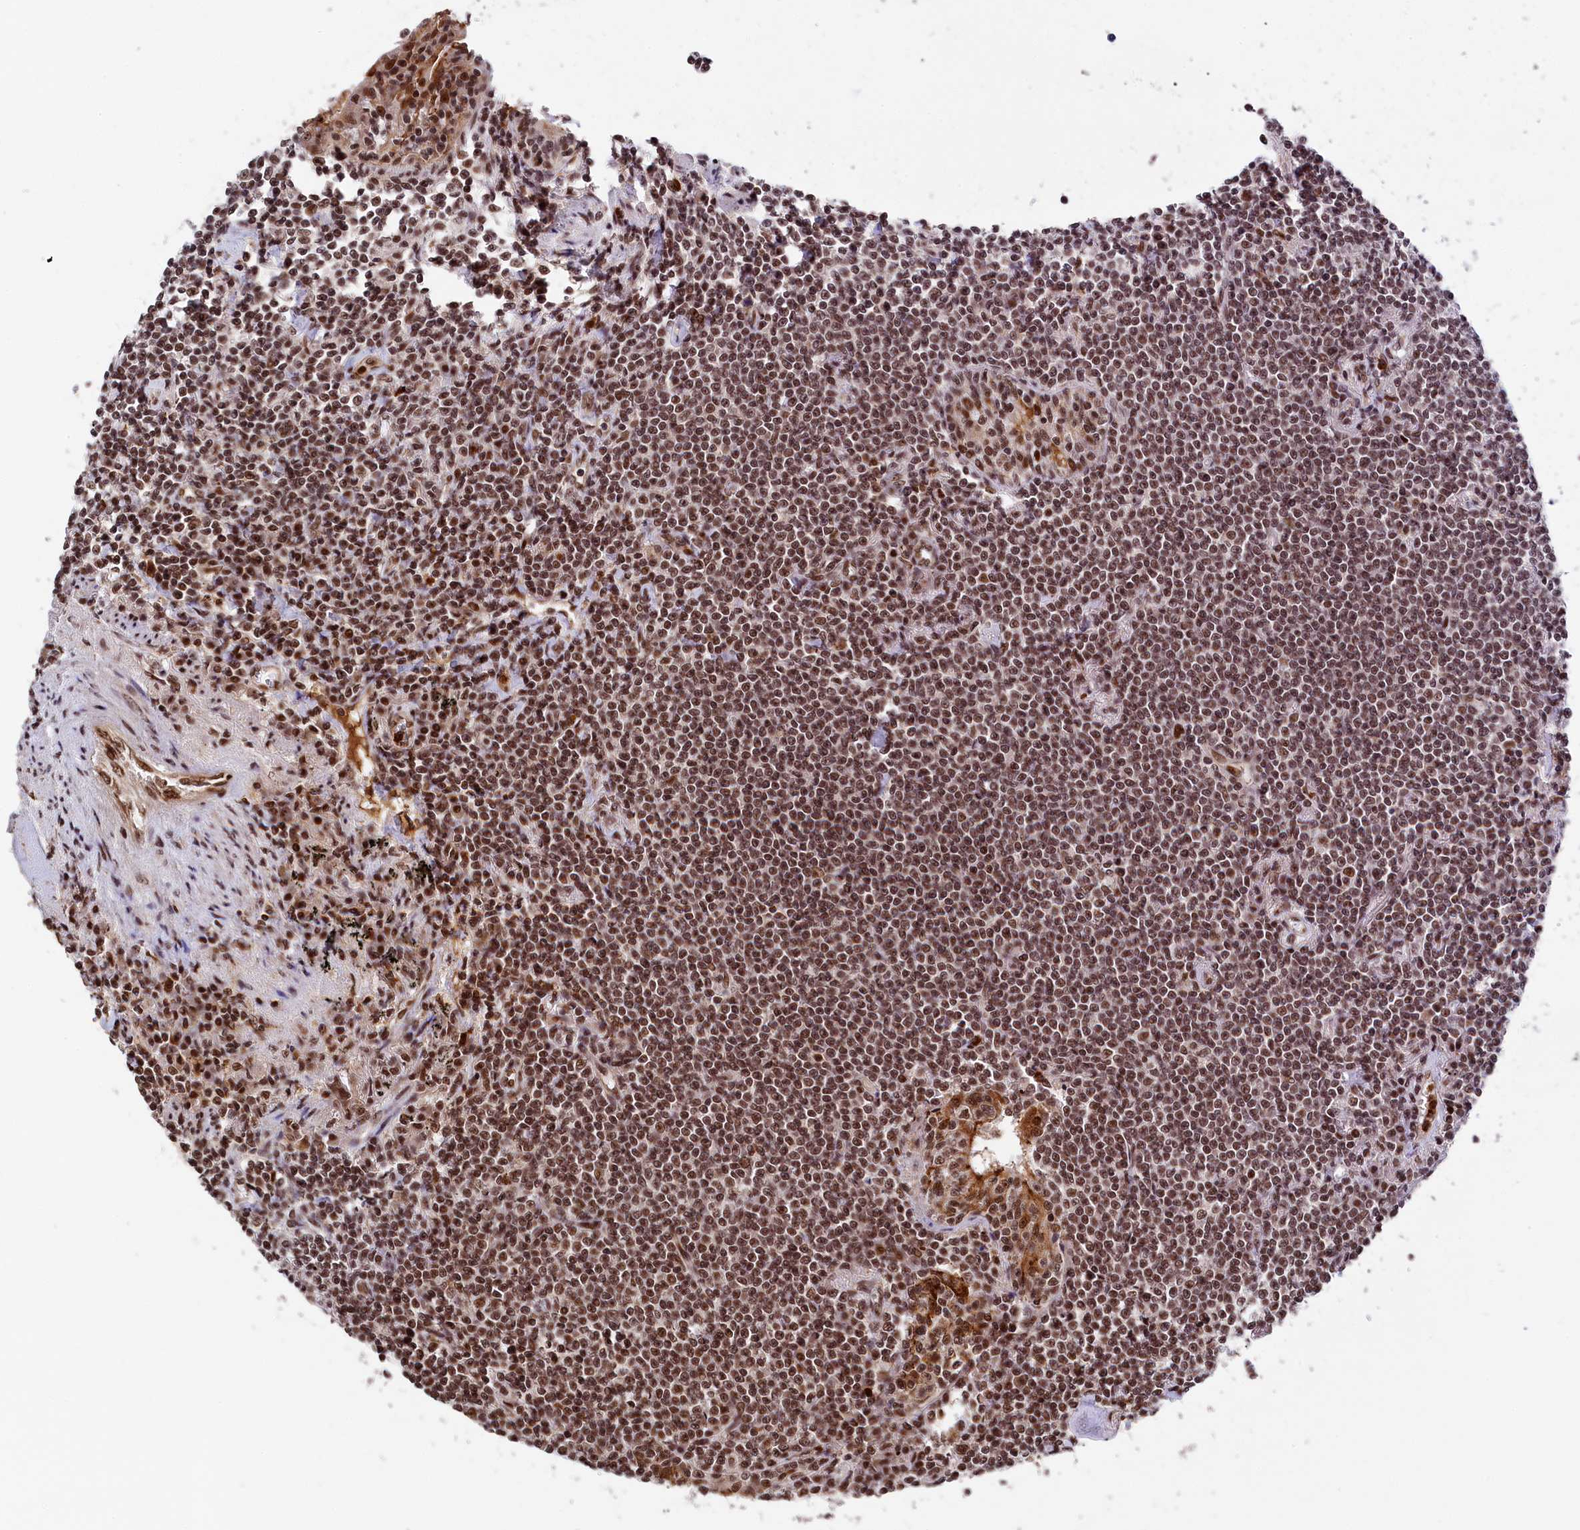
{"staining": {"intensity": "strong", "quantity": ">75%", "location": "nuclear"}, "tissue": "lymphoma", "cell_type": "Tumor cells", "image_type": "cancer", "snomed": [{"axis": "morphology", "description": "Malignant lymphoma, non-Hodgkin's type, Low grade"}, {"axis": "topography", "description": "Lung"}], "caption": "Immunohistochemistry of human malignant lymphoma, non-Hodgkin's type (low-grade) exhibits high levels of strong nuclear positivity in about >75% of tumor cells.", "gene": "ADIG", "patient": {"sex": "female", "age": 71}}